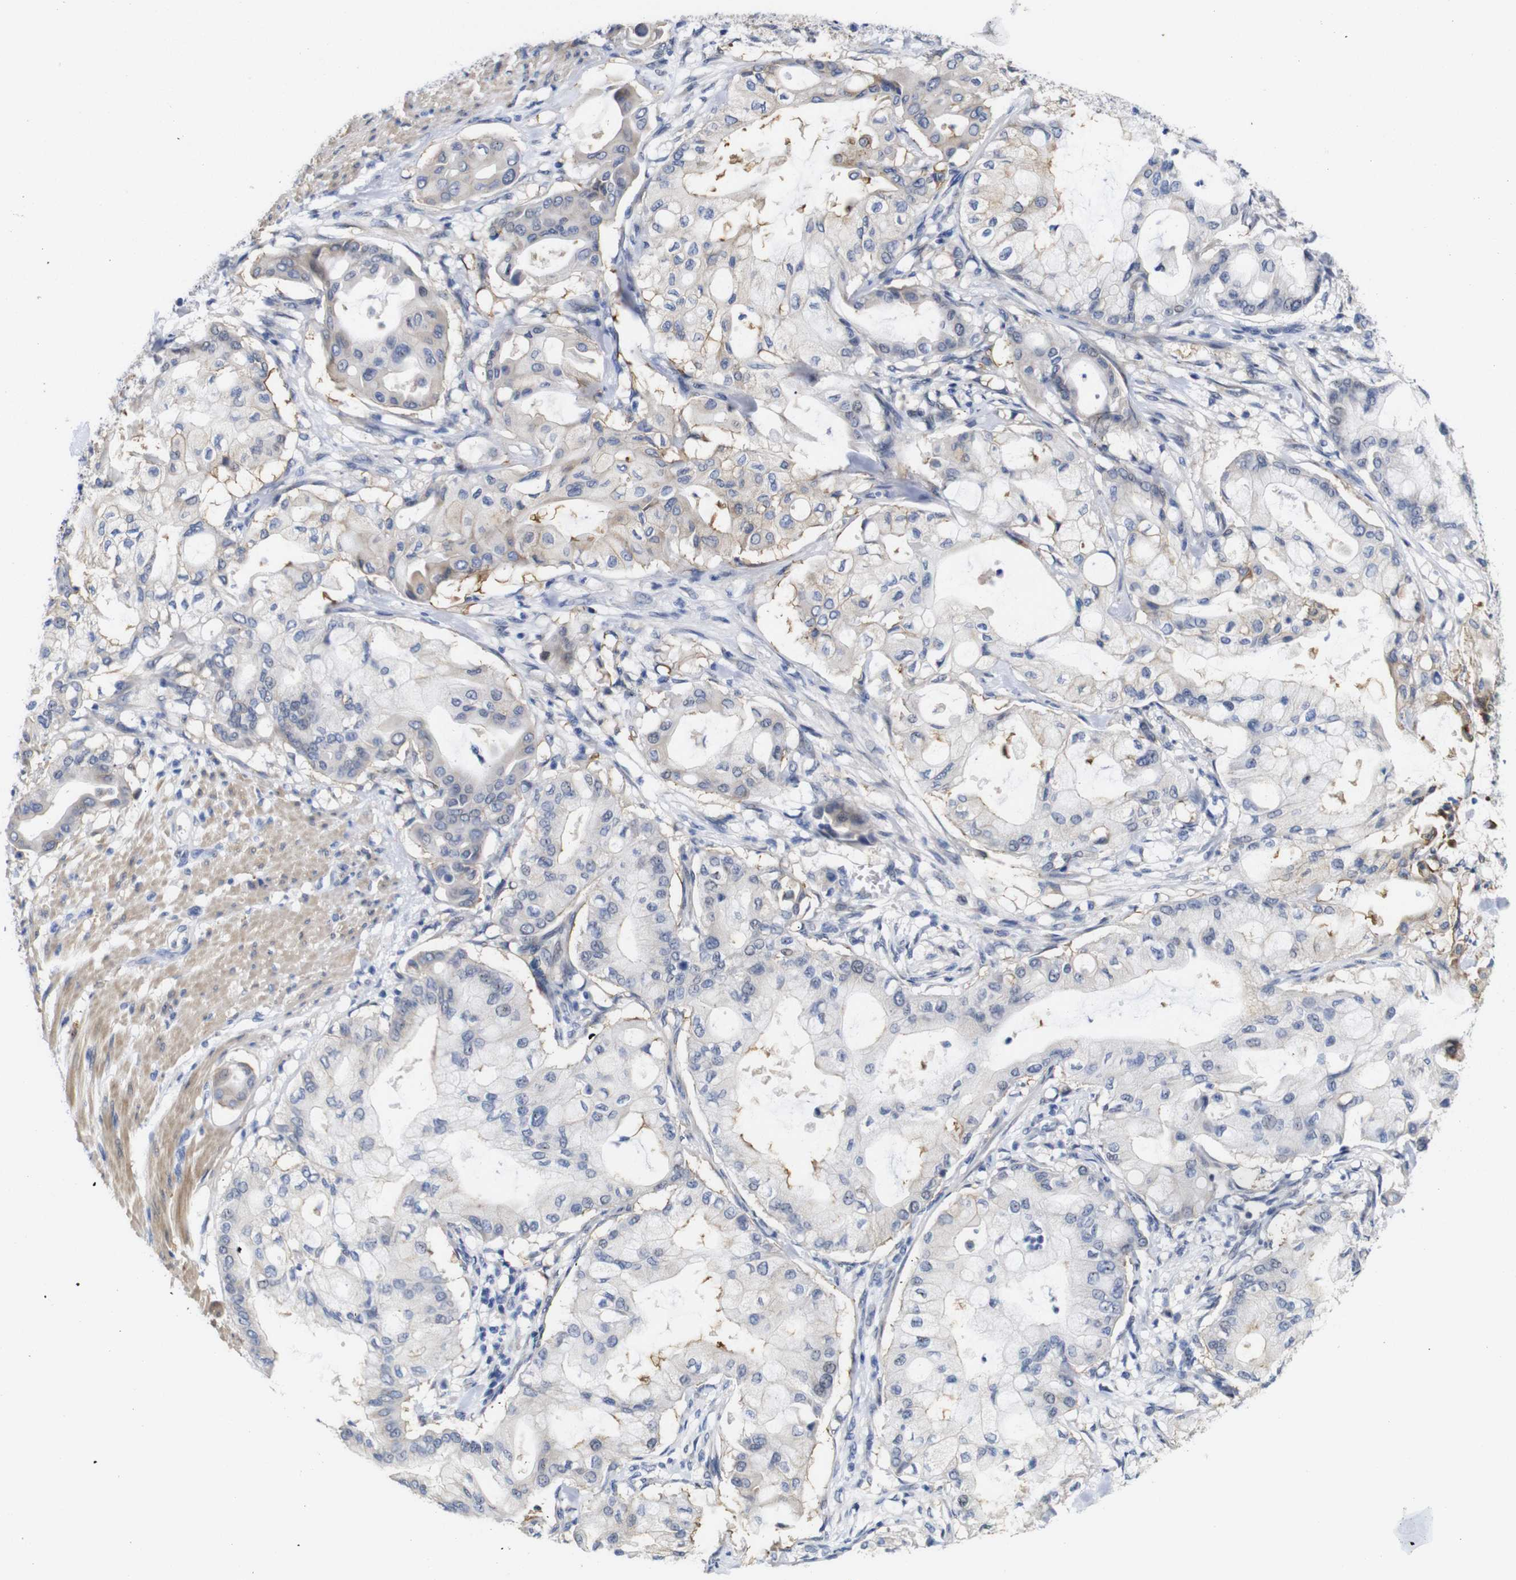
{"staining": {"intensity": "weak", "quantity": "25%-75%", "location": "cytoplasmic/membranous"}, "tissue": "pancreatic cancer", "cell_type": "Tumor cells", "image_type": "cancer", "snomed": [{"axis": "morphology", "description": "Adenocarcinoma, NOS"}, {"axis": "morphology", "description": "Adenocarcinoma, metastatic, NOS"}, {"axis": "topography", "description": "Lymph node"}, {"axis": "topography", "description": "Pancreas"}, {"axis": "topography", "description": "Duodenum"}], "caption": "About 25%-75% of tumor cells in human pancreatic cancer exhibit weak cytoplasmic/membranous protein expression as visualized by brown immunohistochemical staining.", "gene": "TCEAL9", "patient": {"sex": "female", "age": 64}}